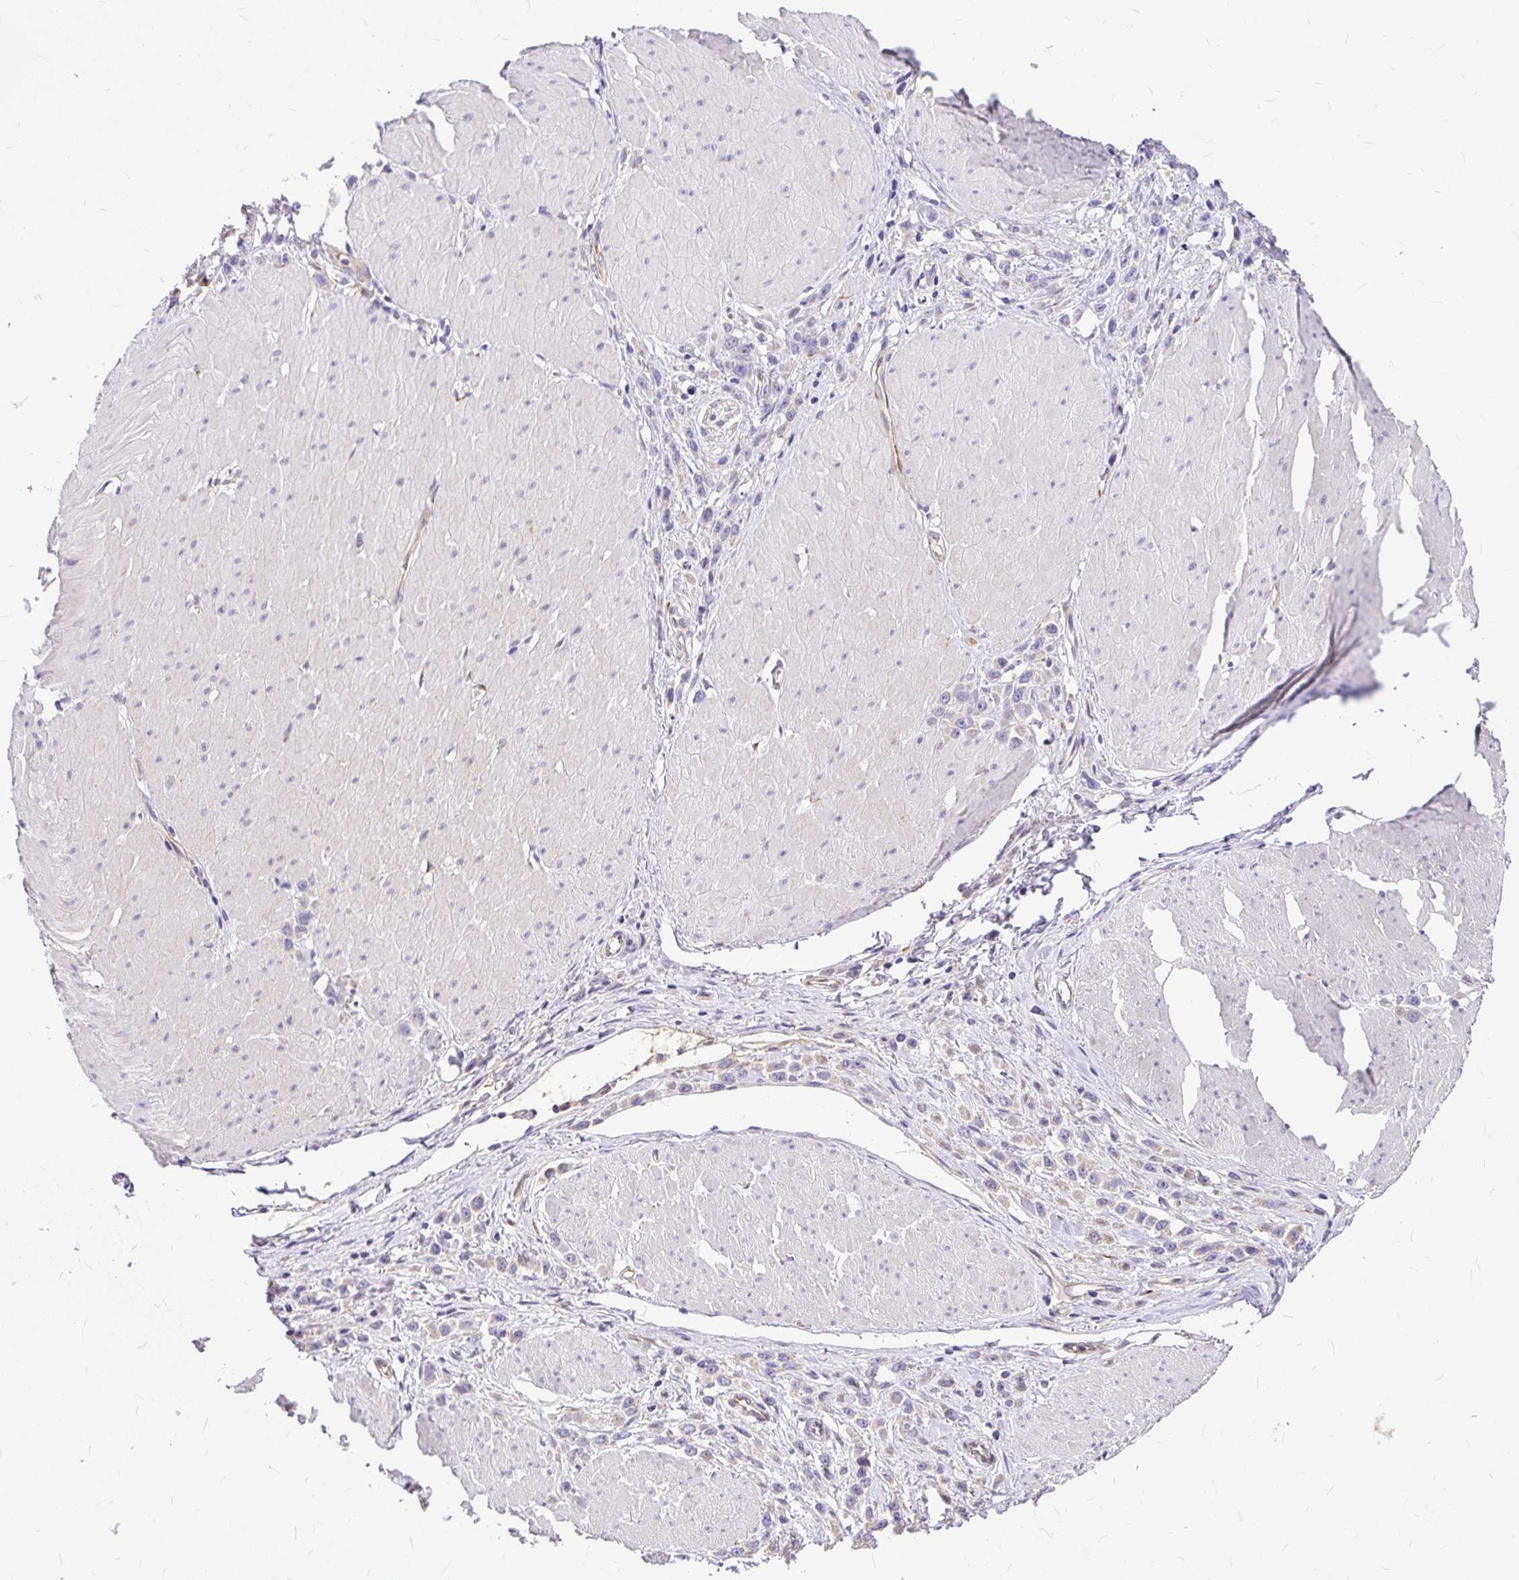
{"staining": {"intensity": "weak", "quantity": "<25%", "location": "cytoplasmic/membranous"}, "tissue": "stomach cancer", "cell_type": "Tumor cells", "image_type": "cancer", "snomed": [{"axis": "morphology", "description": "Adenocarcinoma, NOS"}, {"axis": "topography", "description": "Stomach"}], "caption": "There is no significant staining in tumor cells of stomach cancer. (DAB (3,3'-diaminobenzidine) IHC, high magnification).", "gene": "GABBR2", "patient": {"sex": "male", "age": 47}}